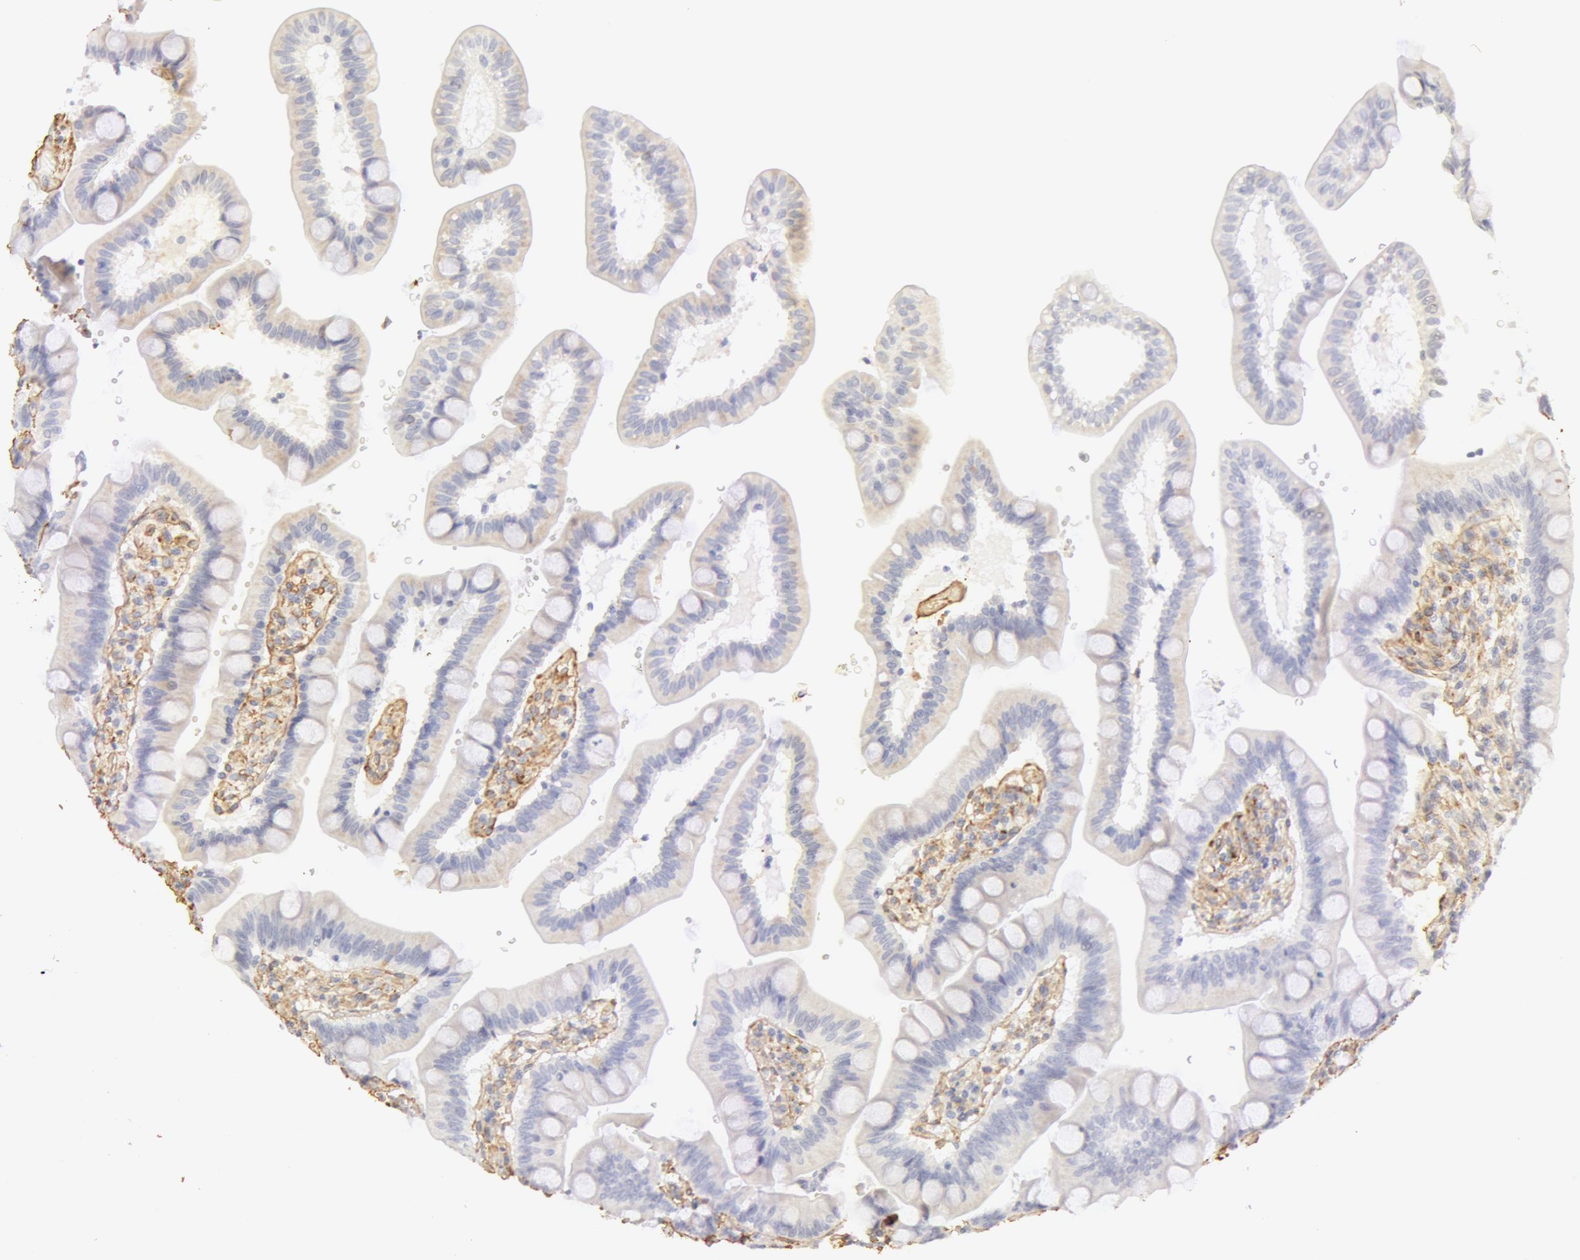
{"staining": {"intensity": "weak", "quantity": "25%-75%", "location": "cytoplasmic/membranous"}, "tissue": "duodenum", "cell_type": "Glandular cells", "image_type": "normal", "snomed": [{"axis": "morphology", "description": "Normal tissue, NOS"}, {"axis": "topography", "description": "Pancreas"}, {"axis": "topography", "description": "Duodenum"}], "caption": "An image showing weak cytoplasmic/membranous positivity in about 25%-75% of glandular cells in unremarkable duodenum, as visualized by brown immunohistochemical staining.", "gene": "COL4A1", "patient": {"sex": "male", "age": 79}}